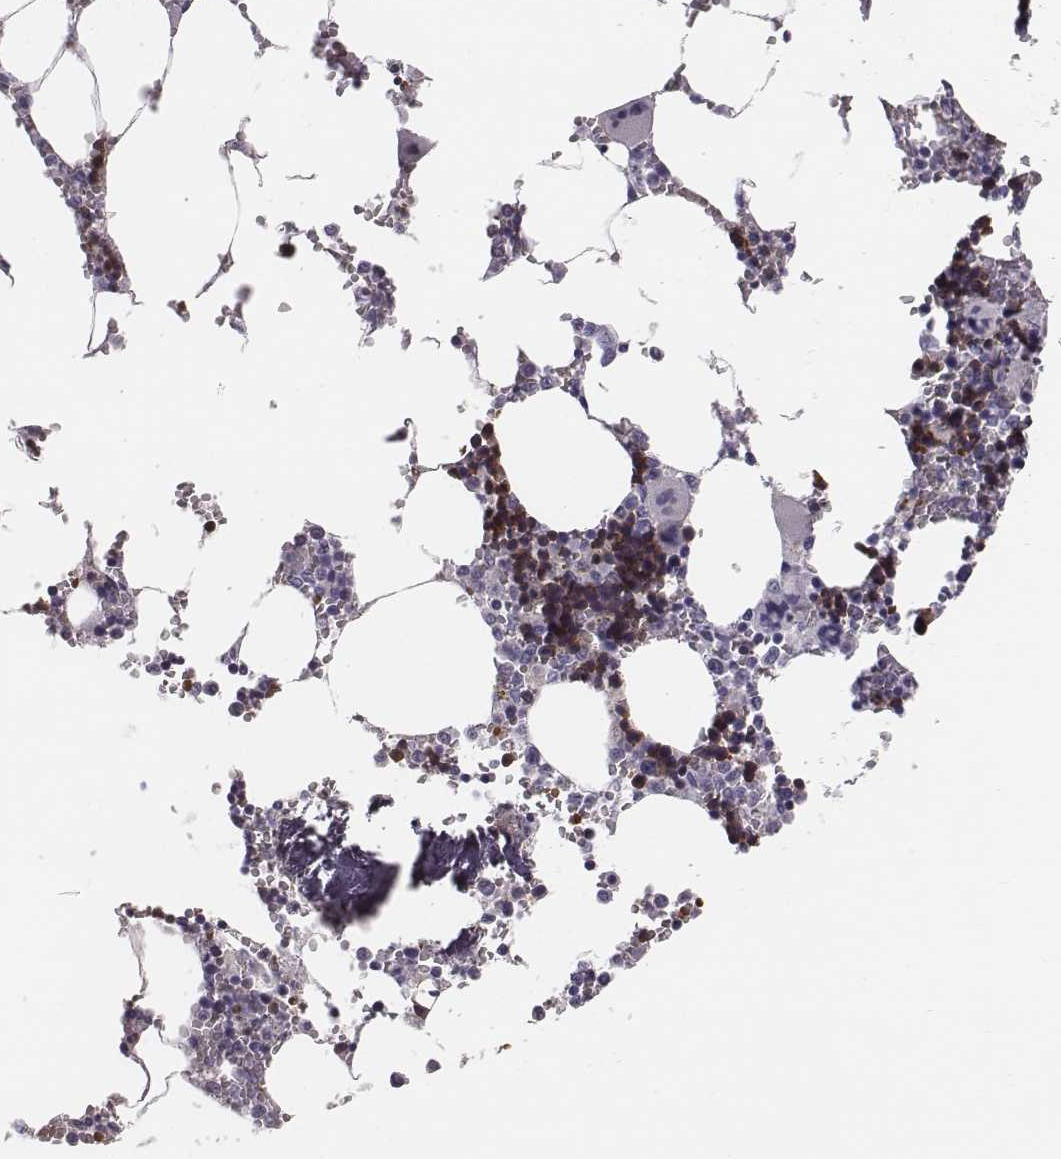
{"staining": {"intensity": "strong", "quantity": "<25%", "location": "cytoplasmic/membranous"}, "tissue": "bone marrow", "cell_type": "Hematopoietic cells", "image_type": "normal", "snomed": [{"axis": "morphology", "description": "Normal tissue, NOS"}, {"axis": "topography", "description": "Bone marrow"}], "caption": "This is a photomicrograph of immunohistochemistry staining of benign bone marrow, which shows strong staining in the cytoplasmic/membranous of hematopoietic cells.", "gene": "HBZ", "patient": {"sex": "male", "age": 54}}